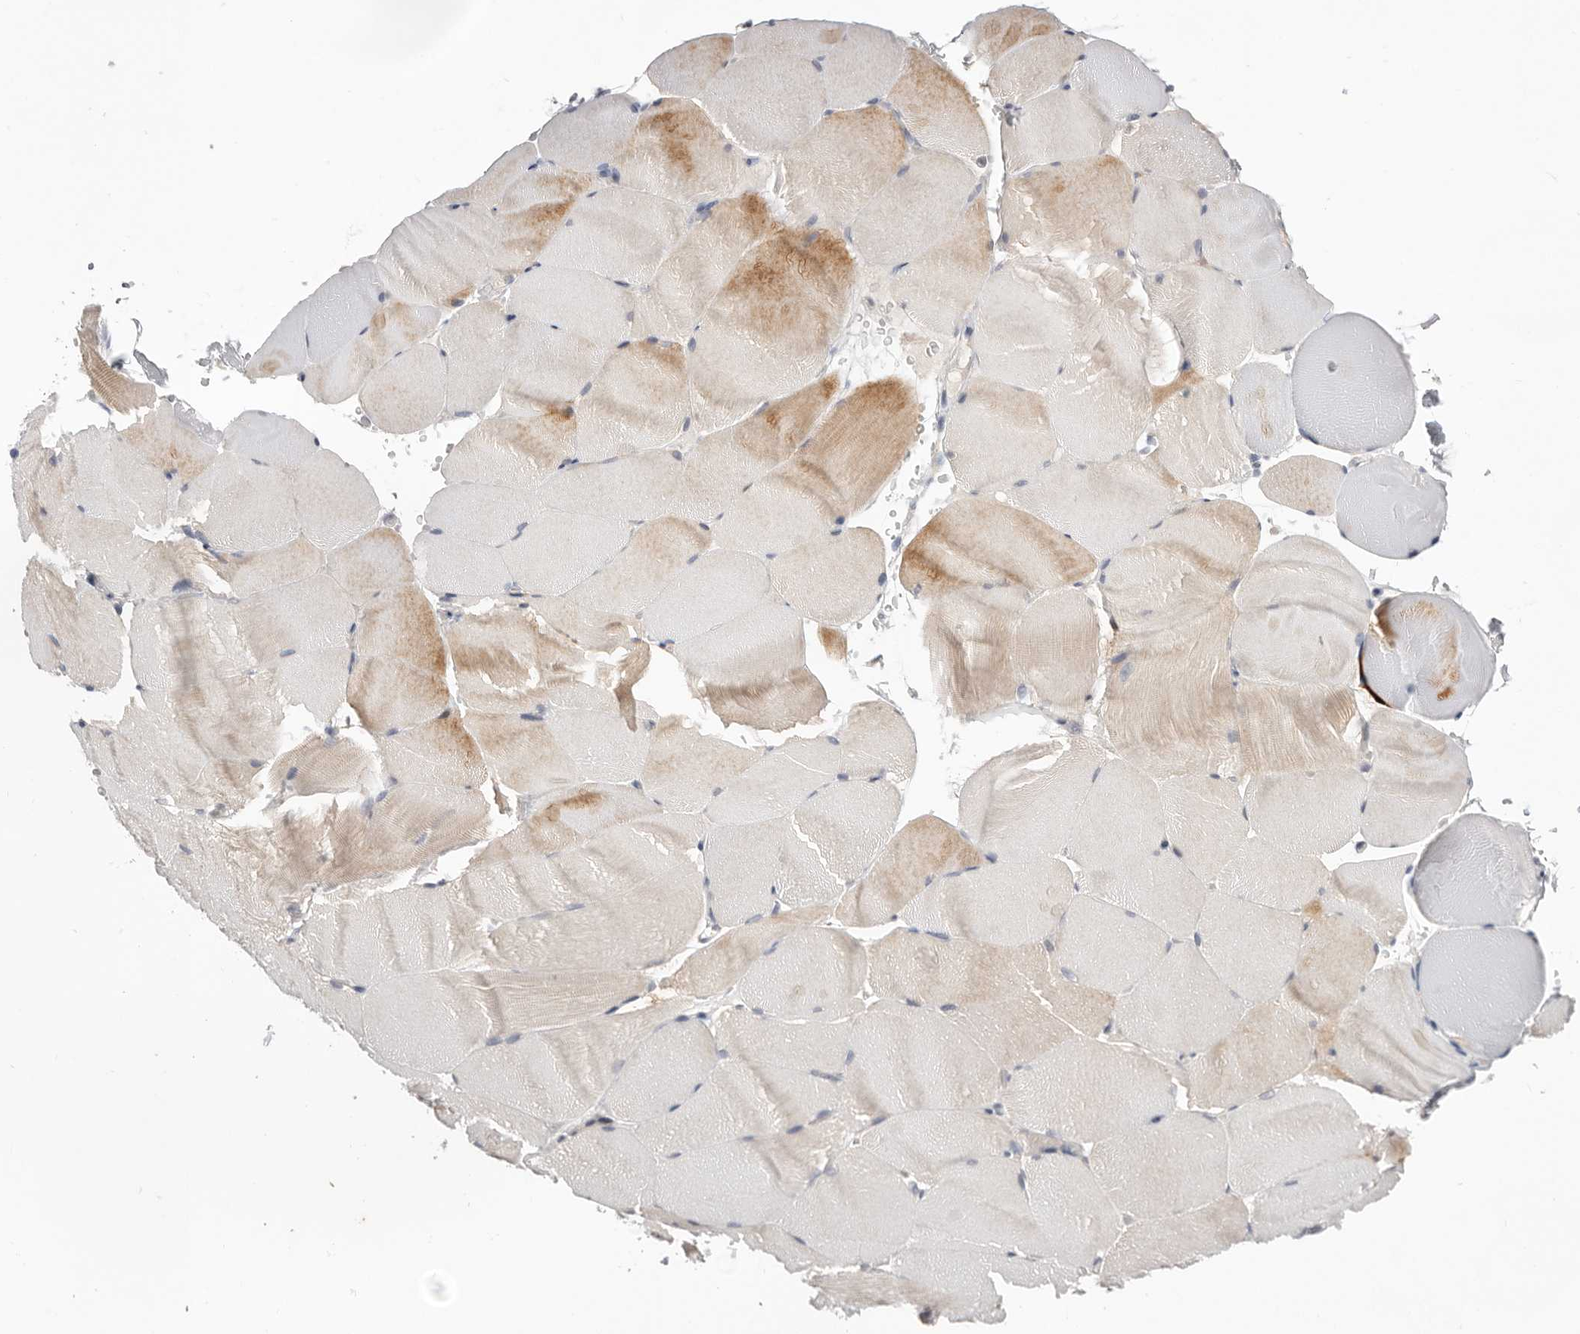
{"staining": {"intensity": "moderate", "quantity": "25%-75%", "location": "cytoplasmic/membranous"}, "tissue": "skeletal muscle", "cell_type": "Myocytes", "image_type": "normal", "snomed": [{"axis": "morphology", "description": "Normal tissue, NOS"}, {"axis": "topography", "description": "Skeletal muscle"}, {"axis": "topography", "description": "Parathyroid gland"}], "caption": "This is a photomicrograph of immunohistochemistry staining of benign skeletal muscle, which shows moderate staining in the cytoplasmic/membranous of myocytes.", "gene": "DOP1A", "patient": {"sex": "female", "age": 37}}